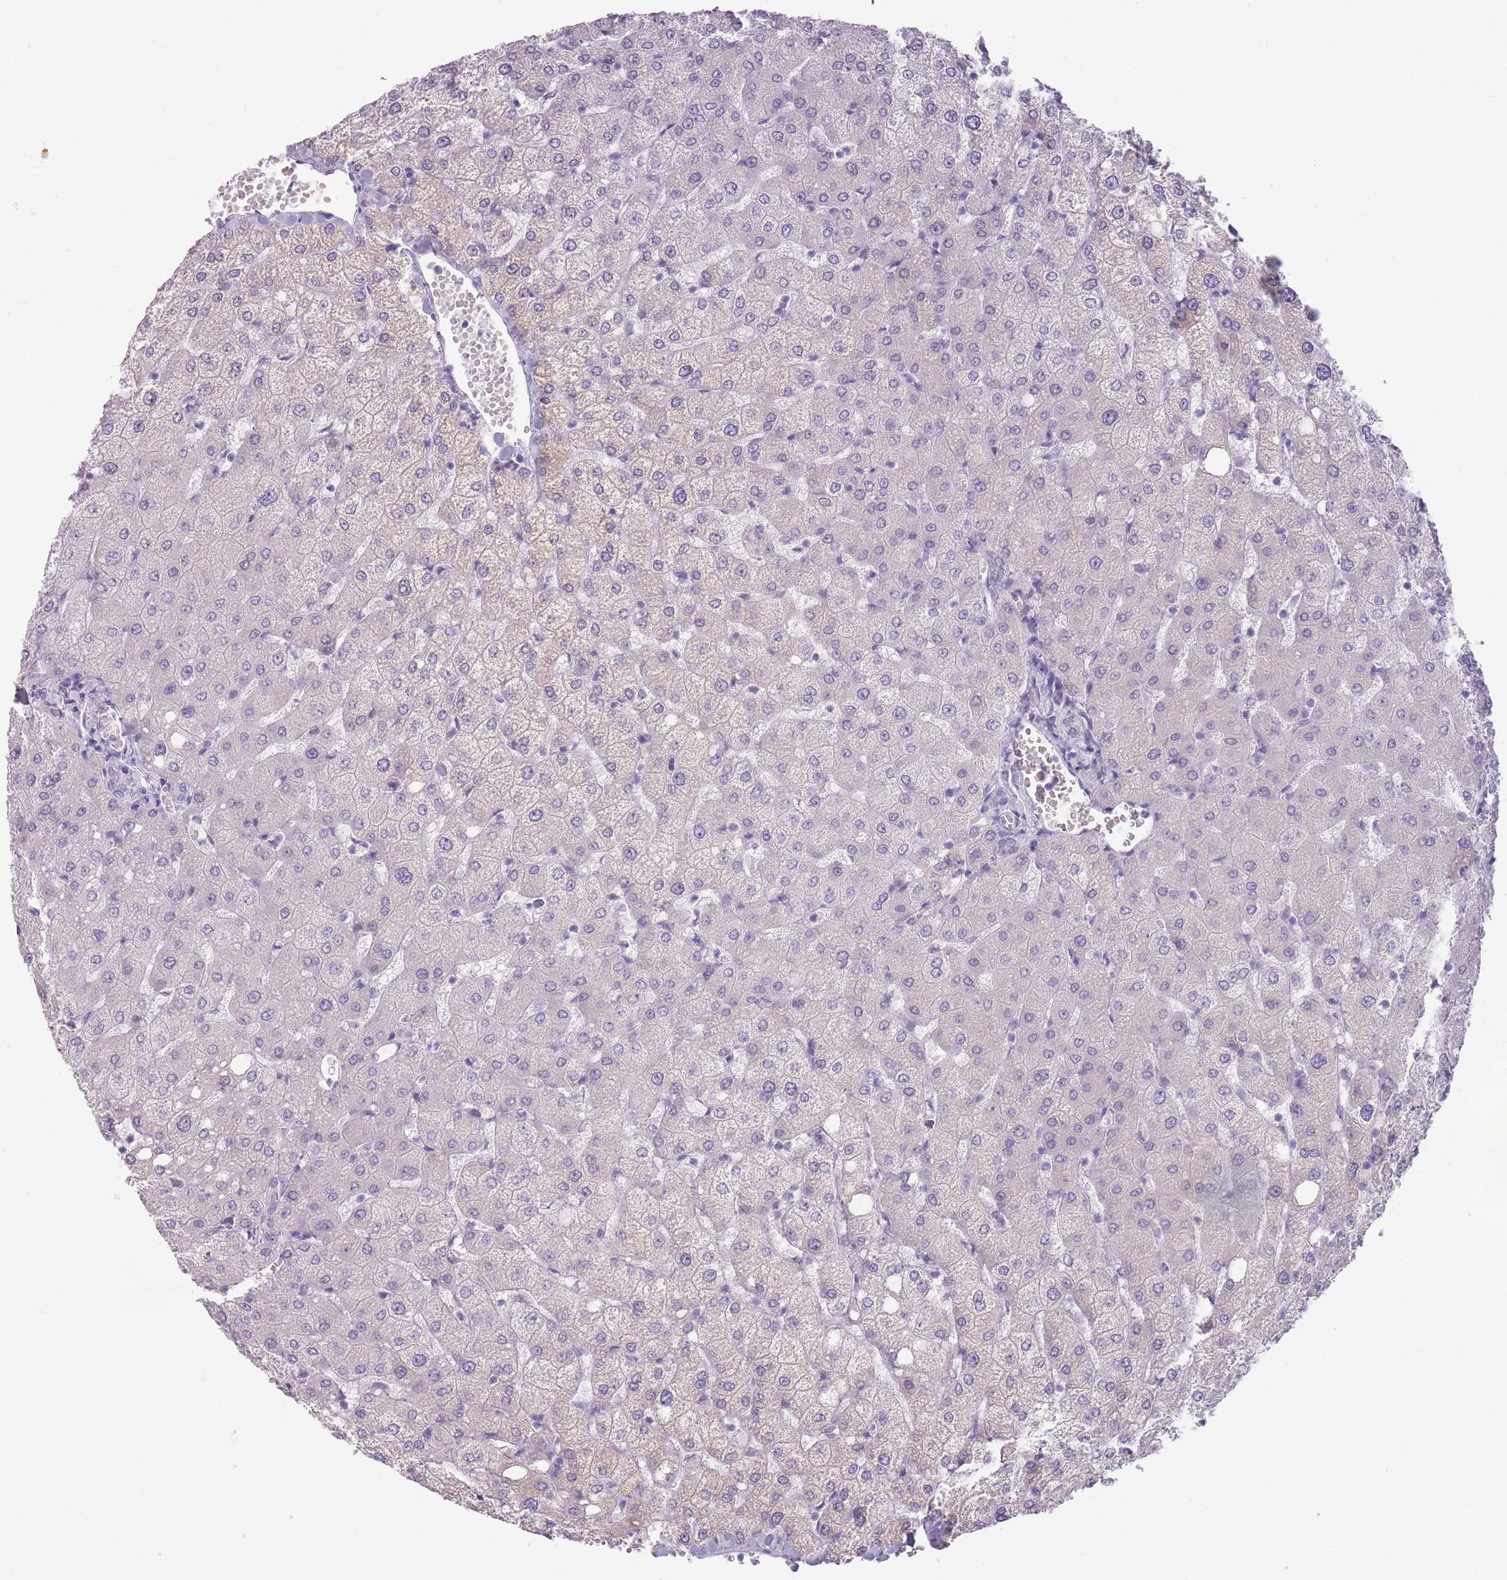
{"staining": {"intensity": "negative", "quantity": "none", "location": "none"}, "tissue": "liver", "cell_type": "Cholangiocytes", "image_type": "normal", "snomed": [{"axis": "morphology", "description": "Normal tissue, NOS"}, {"axis": "topography", "description": "Liver"}], "caption": "This histopathology image is of unremarkable liver stained with IHC to label a protein in brown with the nuclei are counter-stained blue. There is no staining in cholangiocytes.", "gene": "TMEM236", "patient": {"sex": "female", "age": 54}}